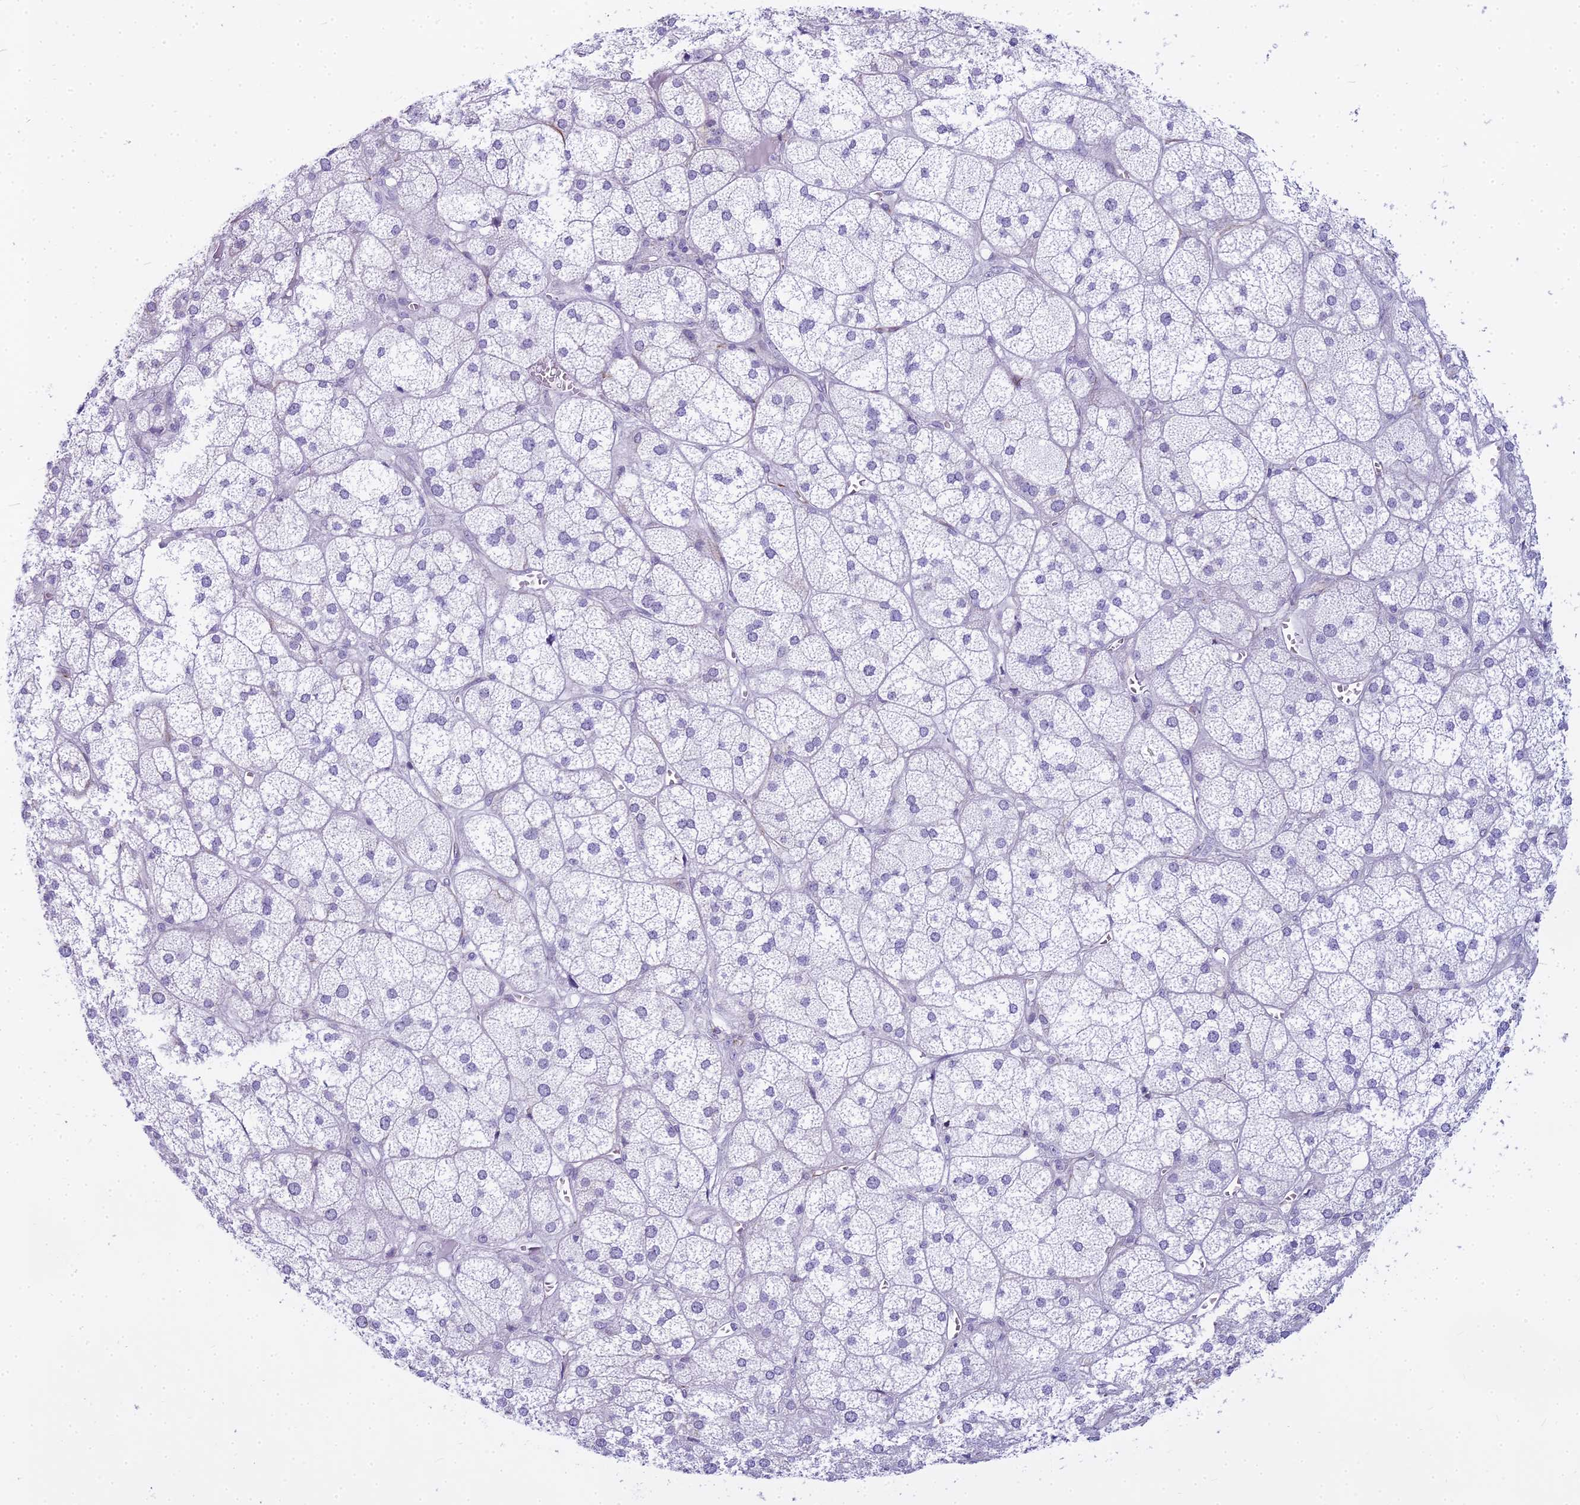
{"staining": {"intensity": "negative", "quantity": "none", "location": "none"}, "tissue": "adrenal gland", "cell_type": "Glandular cells", "image_type": "normal", "snomed": [{"axis": "morphology", "description": "Normal tissue, NOS"}, {"axis": "topography", "description": "Adrenal gland"}], "caption": "Immunohistochemistry (IHC) image of unremarkable adrenal gland: adrenal gland stained with DAB exhibits no significant protein positivity in glandular cells.", "gene": "ENSG00000265118", "patient": {"sex": "female", "age": 61}}